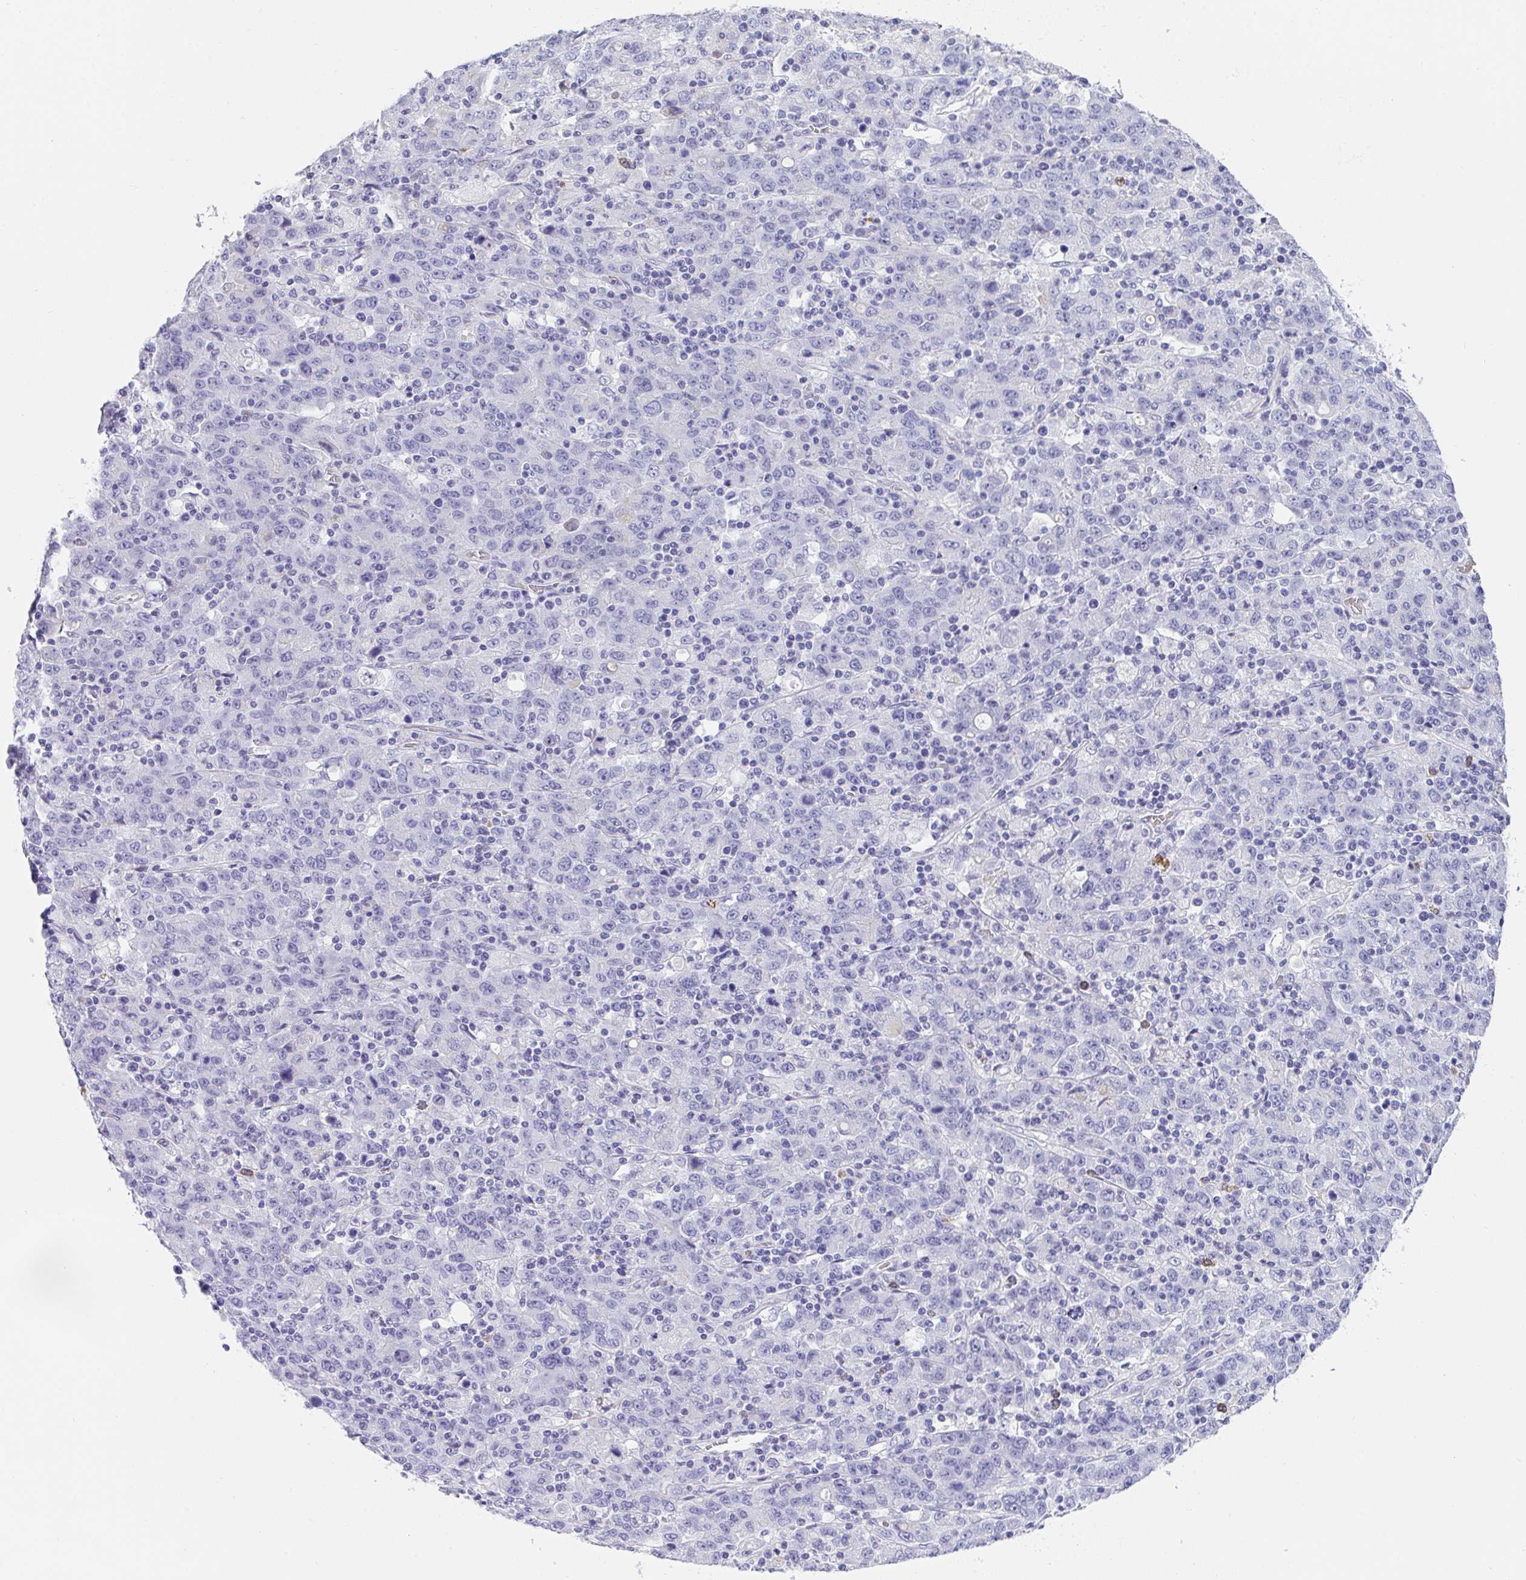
{"staining": {"intensity": "negative", "quantity": "none", "location": "none"}, "tissue": "stomach cancer", "cell_type": "Tumor cells", "image_type": "cancer", "snomed": [{"axis": "morphology", "description": "Adenocarcinoma, NOS"}, {"axis": "topography", "description": "Stomach, upper"}], "caption": "This is an IHC photomicrograph of human adenocarcinoma (stomach). There is no staining in tumor cells.", "gene": "KMT2E", "patient": {"sex": "male", "age": 69}}